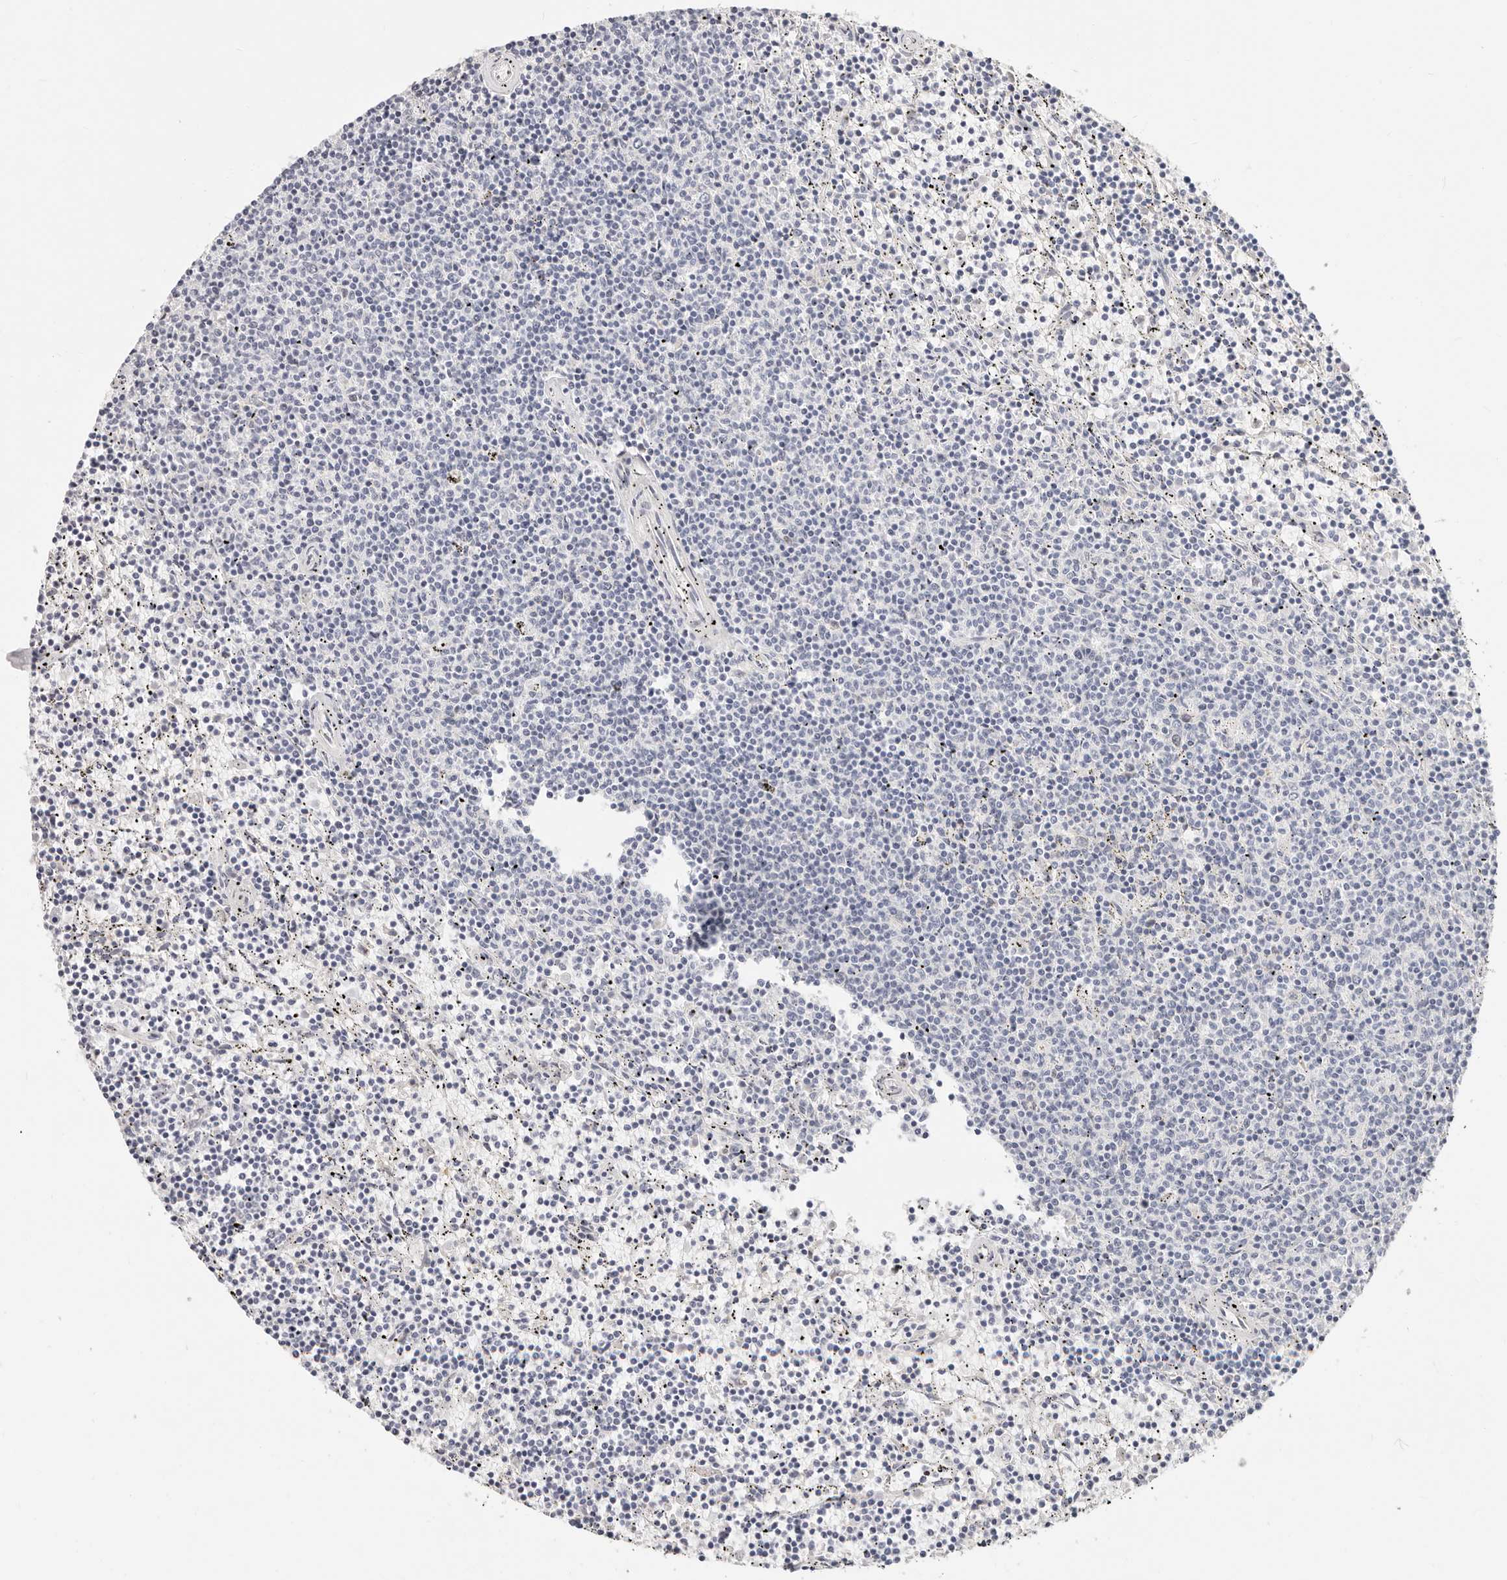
{"staining": {"intensity": "negative", "quantity": "none", "location": "none"}, "tissue": "lymphoma", "cell_type": "Tumor cells", "image_type": "cancer", "snomed": [{"axis": "morphology", "description": "Malignant lymphoma, non-Hodgkin's type, Low grade"}, {"axis": "topography", "description": "Spleen"}], "caption": "Immunohistochemistry of human low-grade malignant lymphoma, non-Hodgkin's type reveals no staining in tumor cells.", "gene": "ZRANB1", "patient": {"sex": "female", "age": 50}}